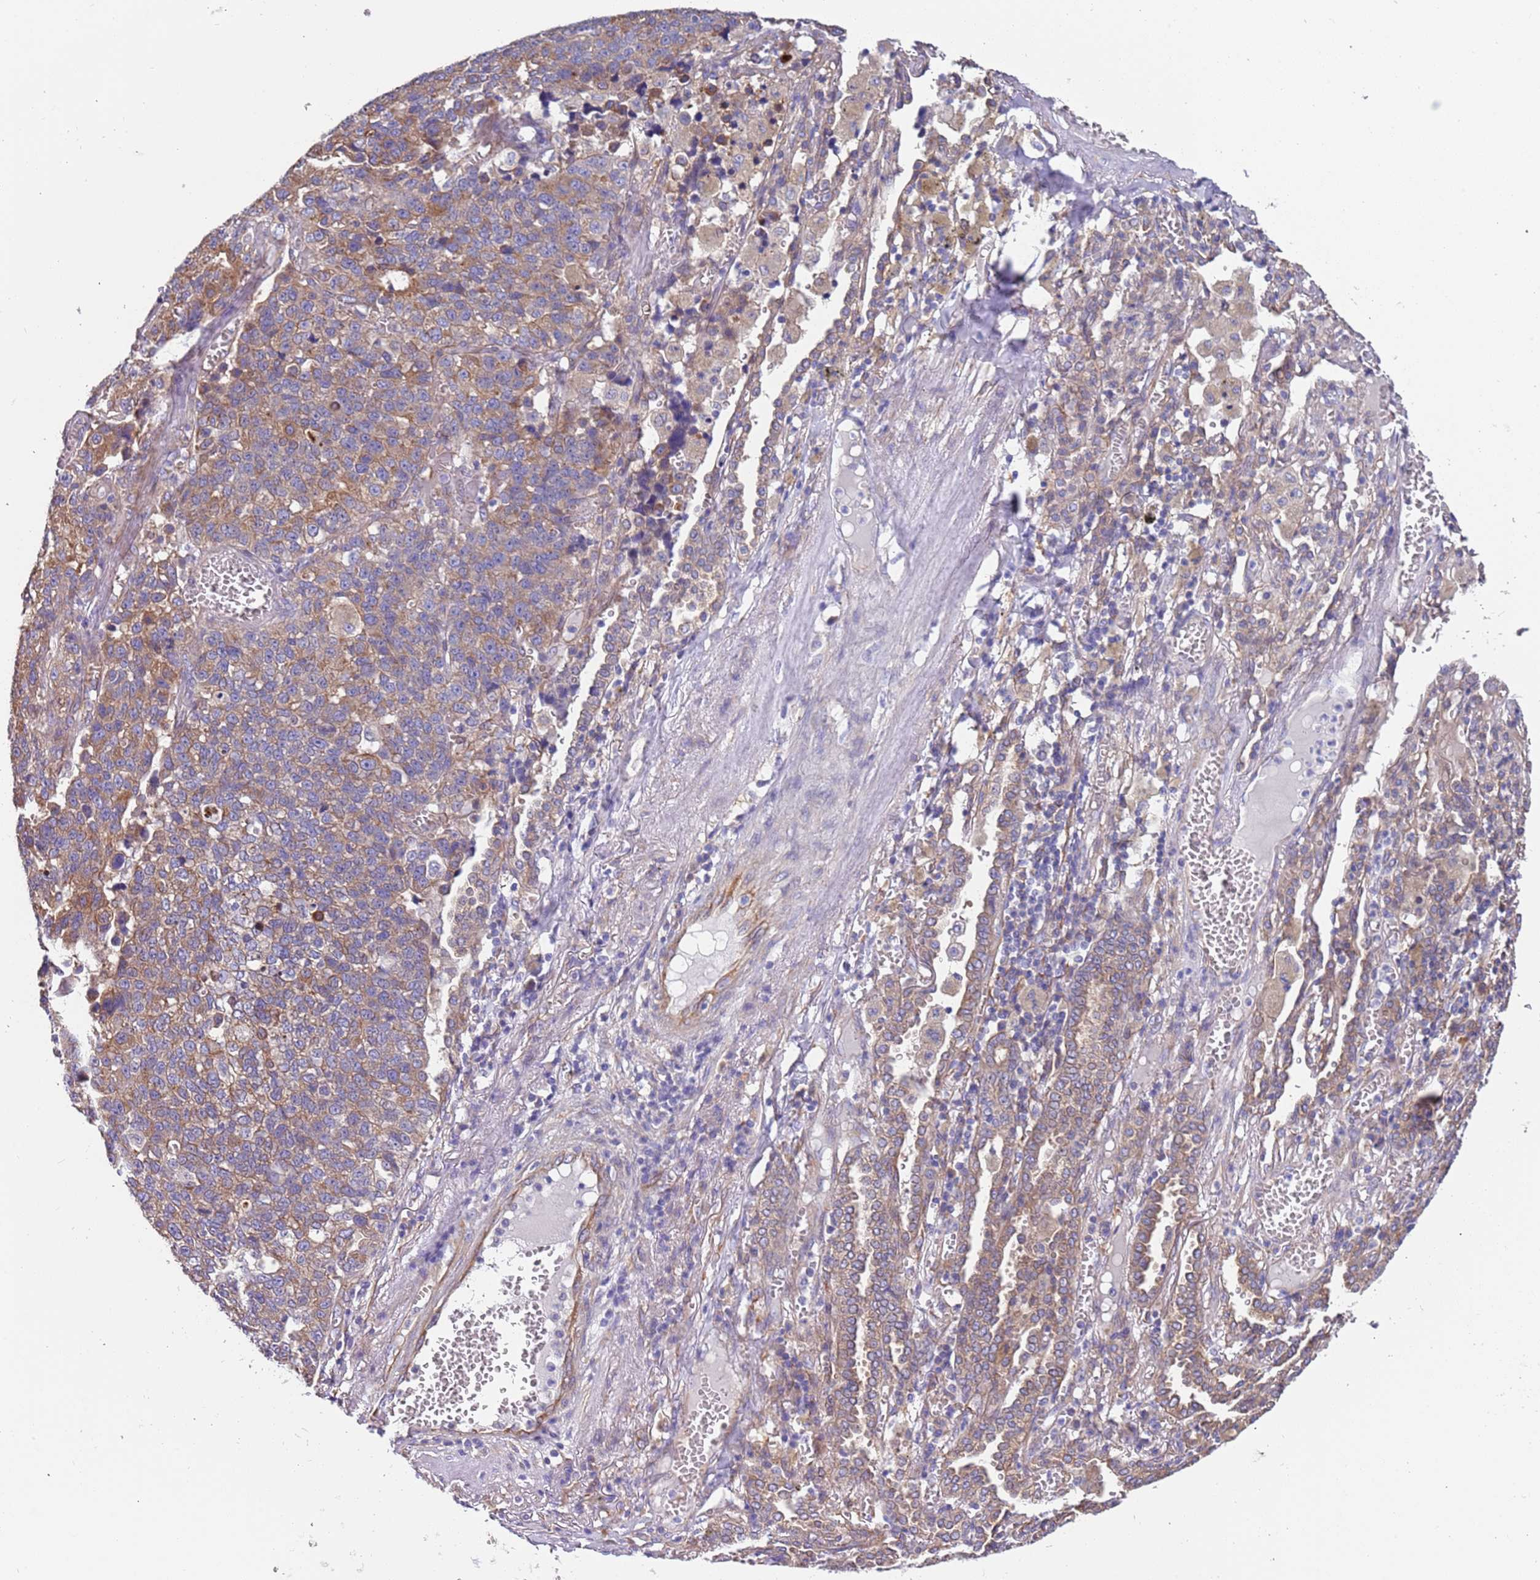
{"staining": {"intensity": "weak", "quantity": ">75%", "location": "cytoplasmic/membranous"}, "tissue": "lung cancer", "cell_type": "Tumor cells", "image_type": "cancer", "snomed": [{"axis": "morphology", "description": "Adenocarcinoma, NOS"}, {"axis": "topography", "description": "Lung"}], "caption": "High-power microscopy captured an immunohistochemistry micrograph of lung adenocarcinoma, revealing weak cytoplasmic/membranous expression in about >75% of tumor cells.", "gene": "LAMB4", "patient": {"sex": "male", "age": 49}}